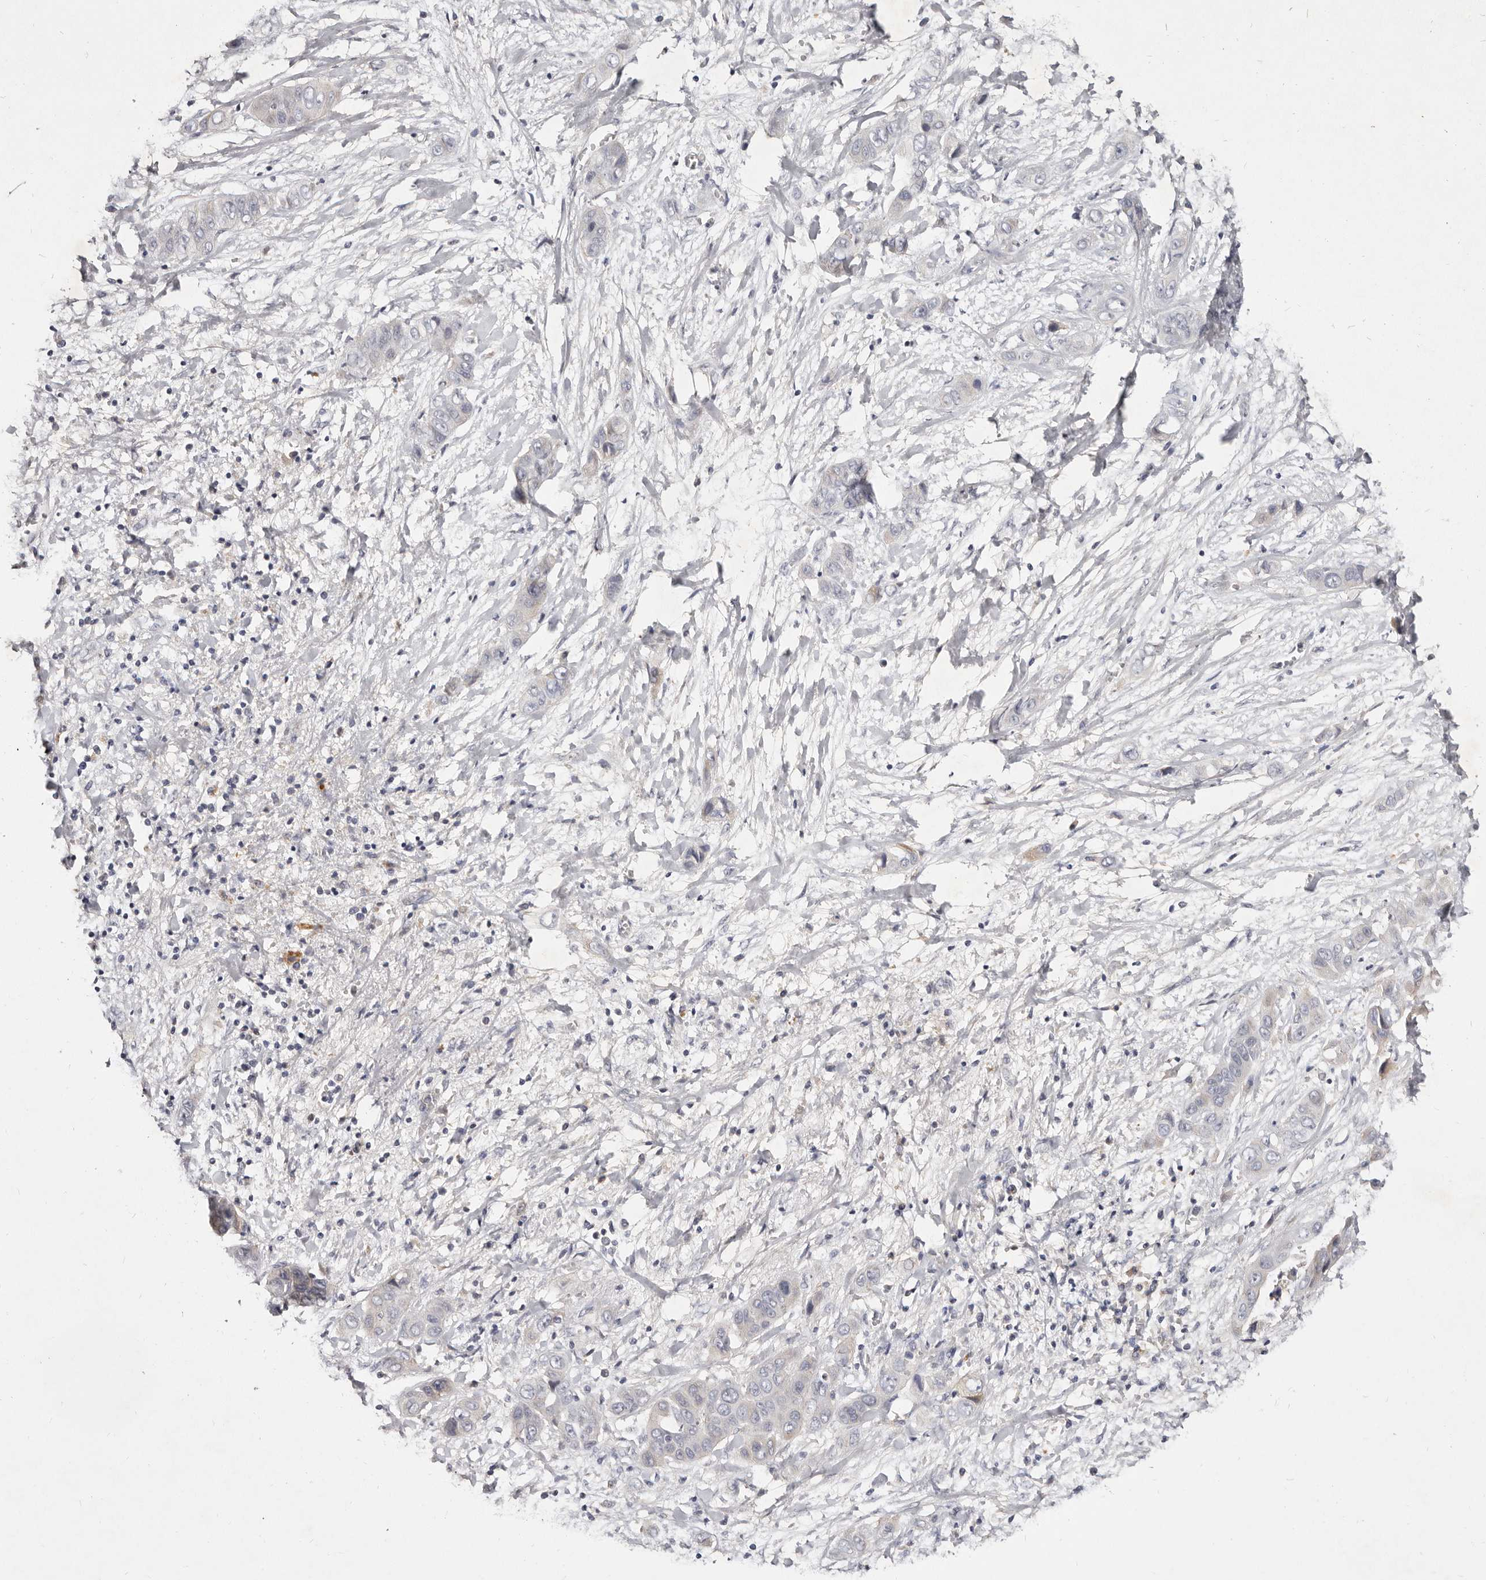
{"staining": {"intensity": "negative", "quantity": "none", "location": "none"}, "tissue": "liver cancer", "cell_type": "Tumor cells", "image_type": "cancer", "snomed": [{"axis": "morphology", "description": "Cholangiocarcinoma"}, {"axis": "topography", "description": "Liver"}], "caption": "This is an immunohistochemistry photomicrograph of cholangiocarcinoma (liver). There is no positivity in tumor cells.", "gene": "MRPS33", "patient": {"sex": "female", "age": 52}}